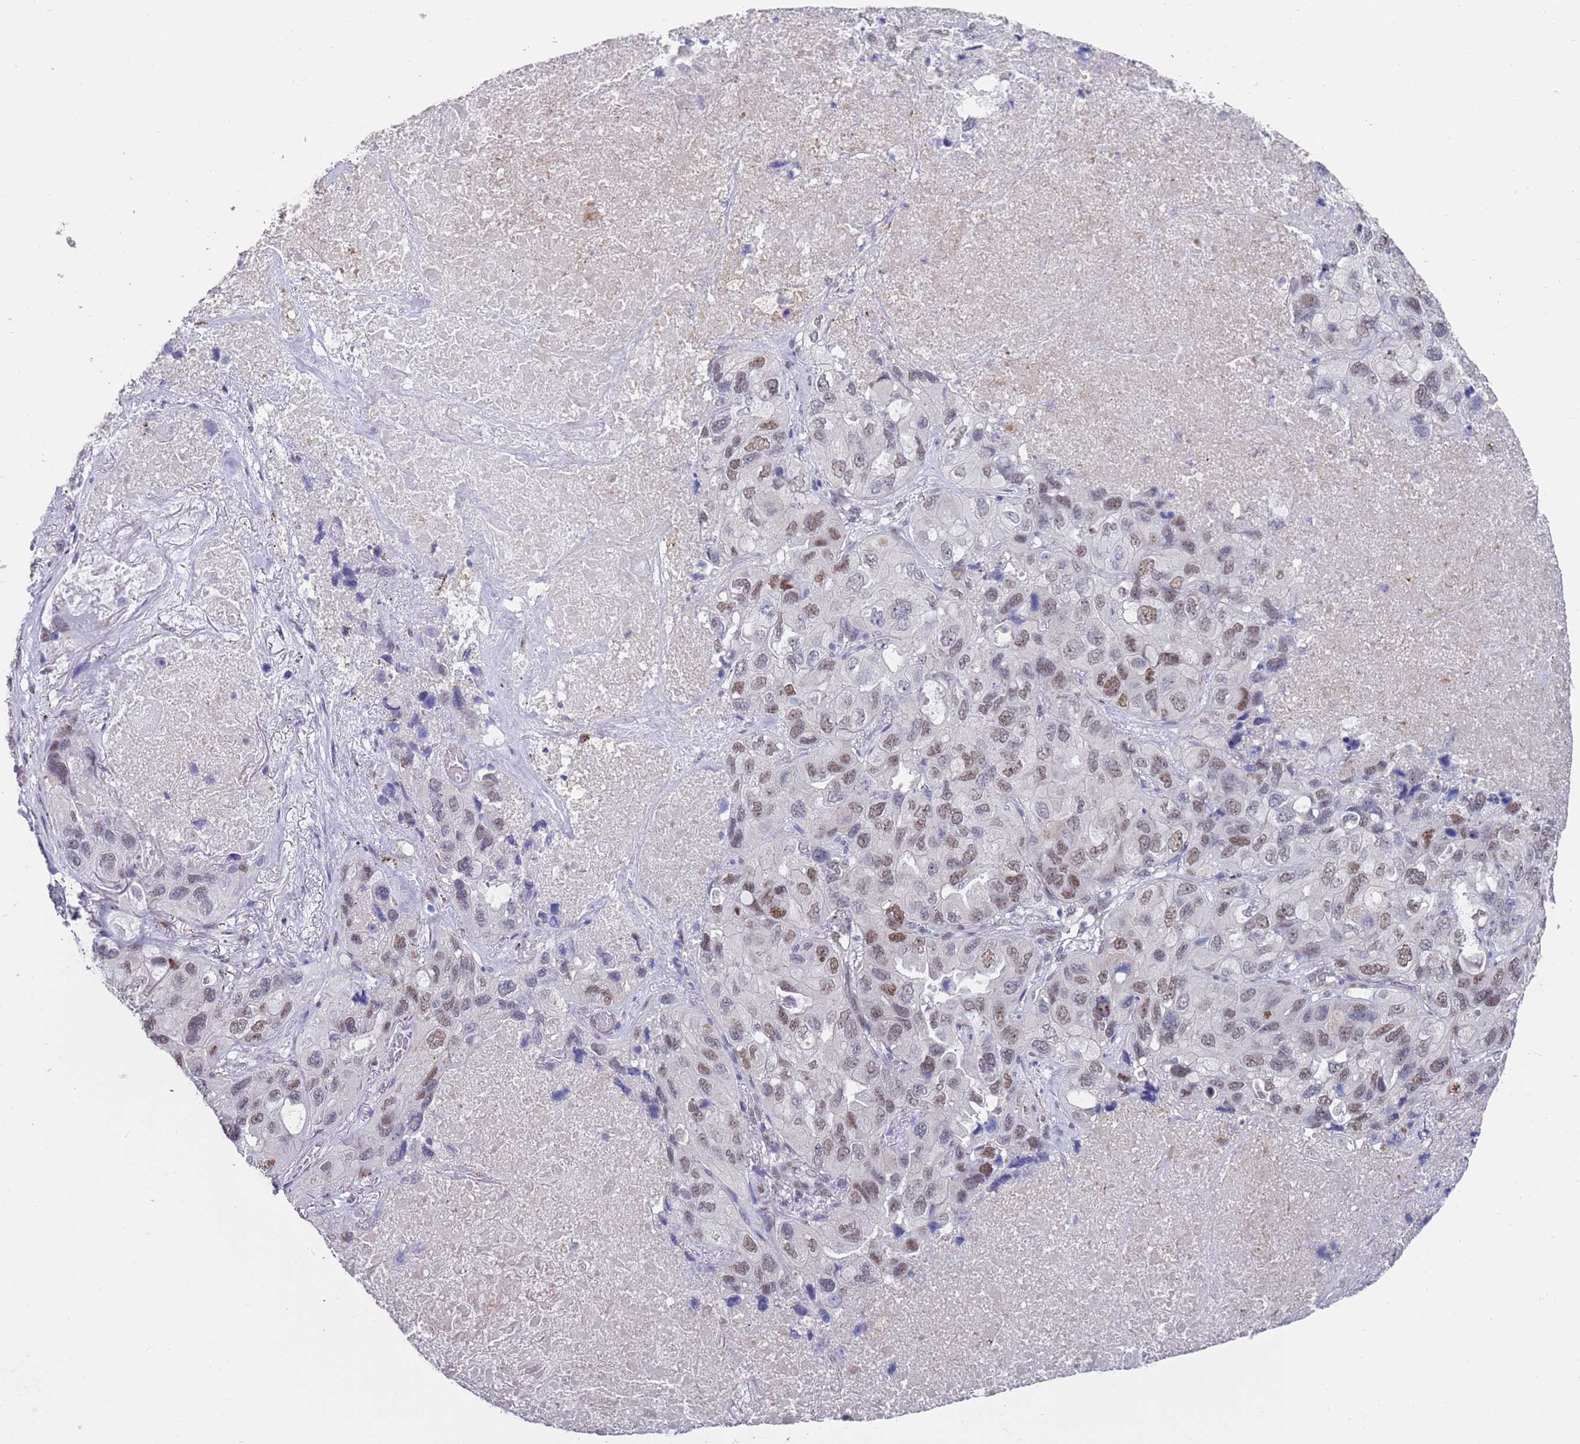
{"staining": {"intensity": "moderate", "quantity": "25%-75%", "location": "nuclear"}, "tissue": "lung cancer", "cell_type": "Tumor cells", "image_type": "cancer", "snomed": [{"axis": "morphology", "description": "Squamous cell carcinoma, NOS"}, {"axis": "topography", "description": "Lung"}], "caption": "Human lung squamous cell carcinoma stained with a brown dye displays moderate nuclear positive staining in approximately 25%-75% of tumor cells.", "gene": "COPS6", "patient": {"sex": "female", "age": 73}}